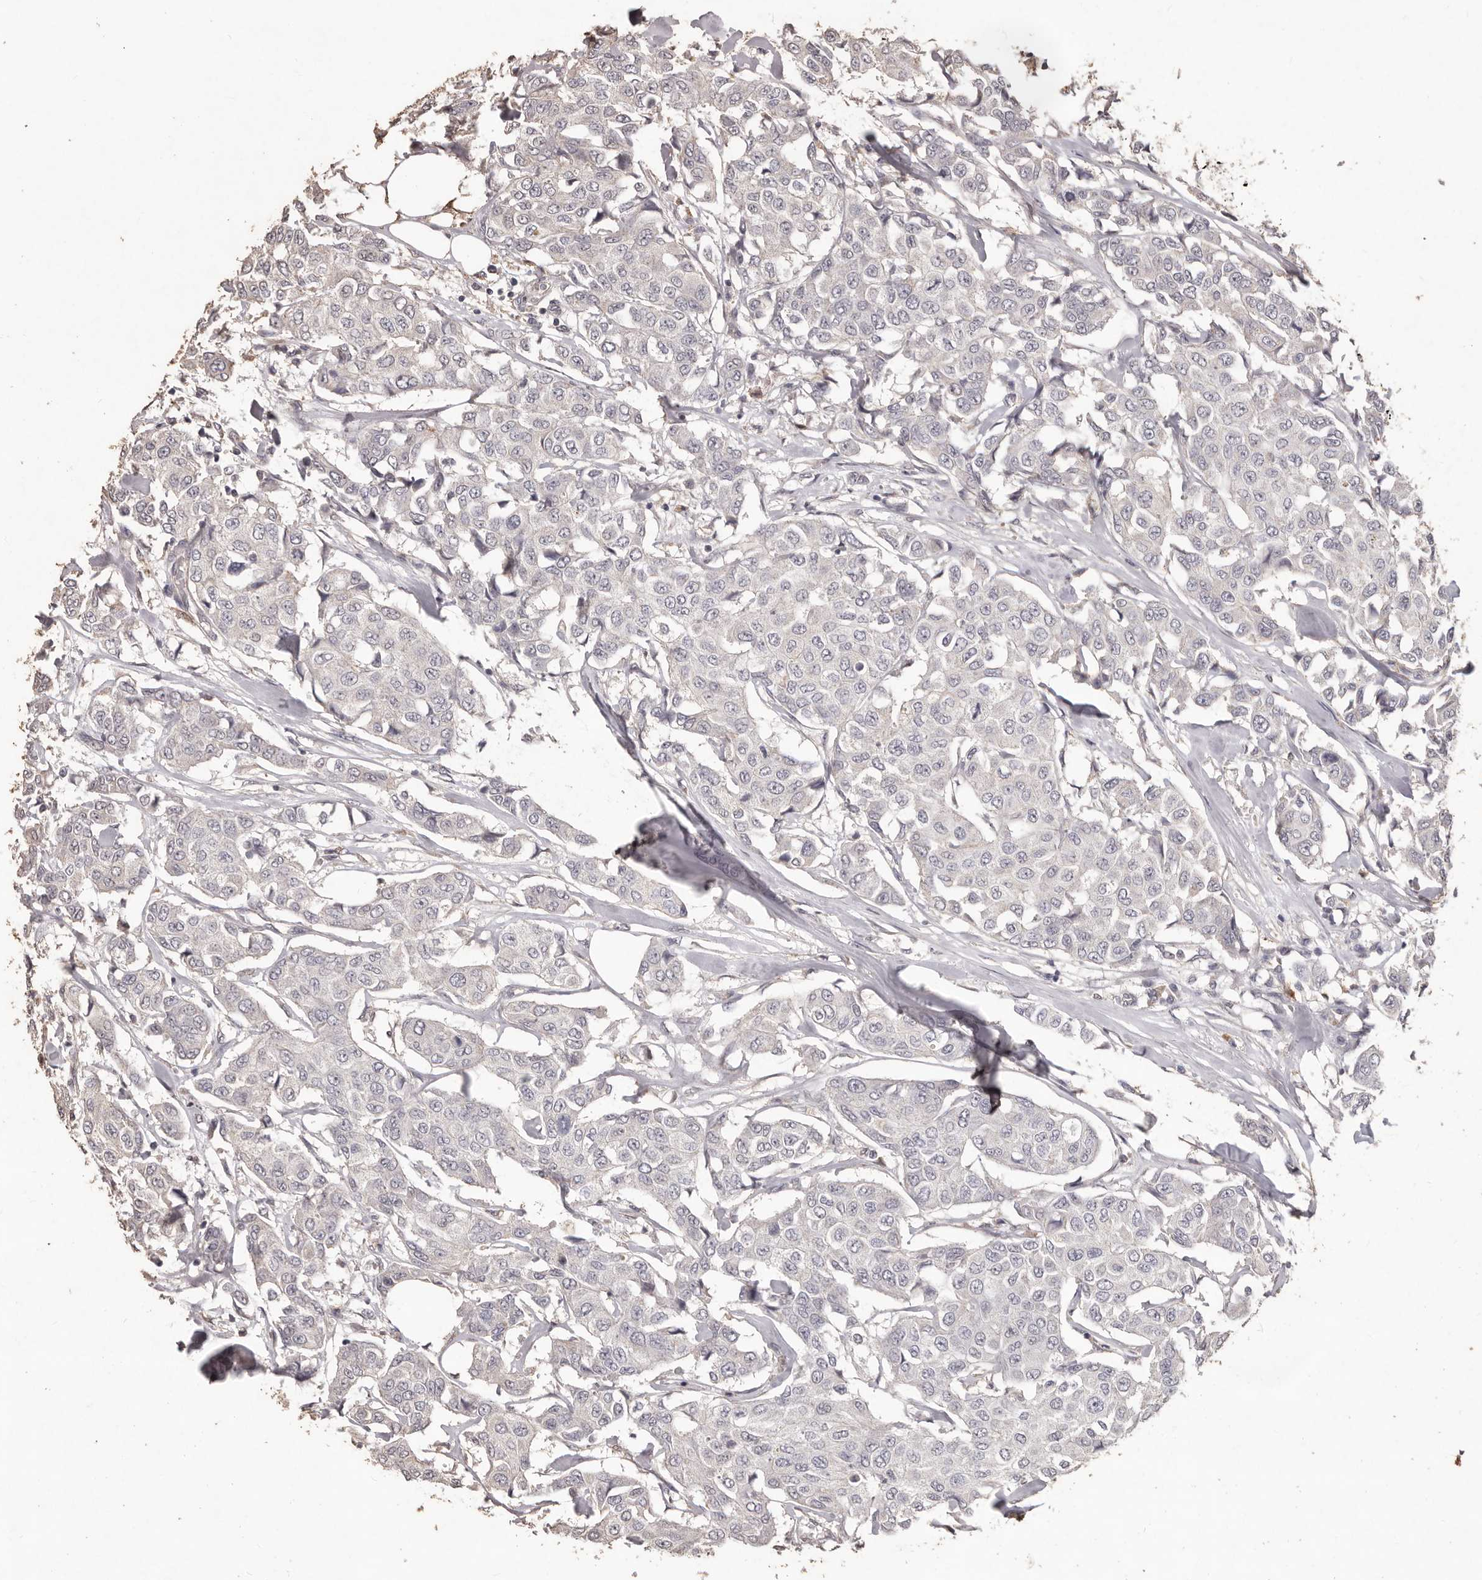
{"staining": {"intensity": "negative", "quantity": "none", "location": "none"}, "tissue": "breast cancer", "cell_type": "Tumor cells", "image_type": "cancer", "snomed": [{"axis": "morphology", "description": "Duct carcinoma"}, {"axis": "topography", "description": "Breast"}], "caption": "This image is of breast cancer (invasive ductal carcinoma) stained with immunohistochemistry (IHC) to label a protein in brown with the nuclei are counter-stained blue. There is no staining in tumor cells.", "gene": "PRSS27", "patient": {"sex": "female", "age": 80}}